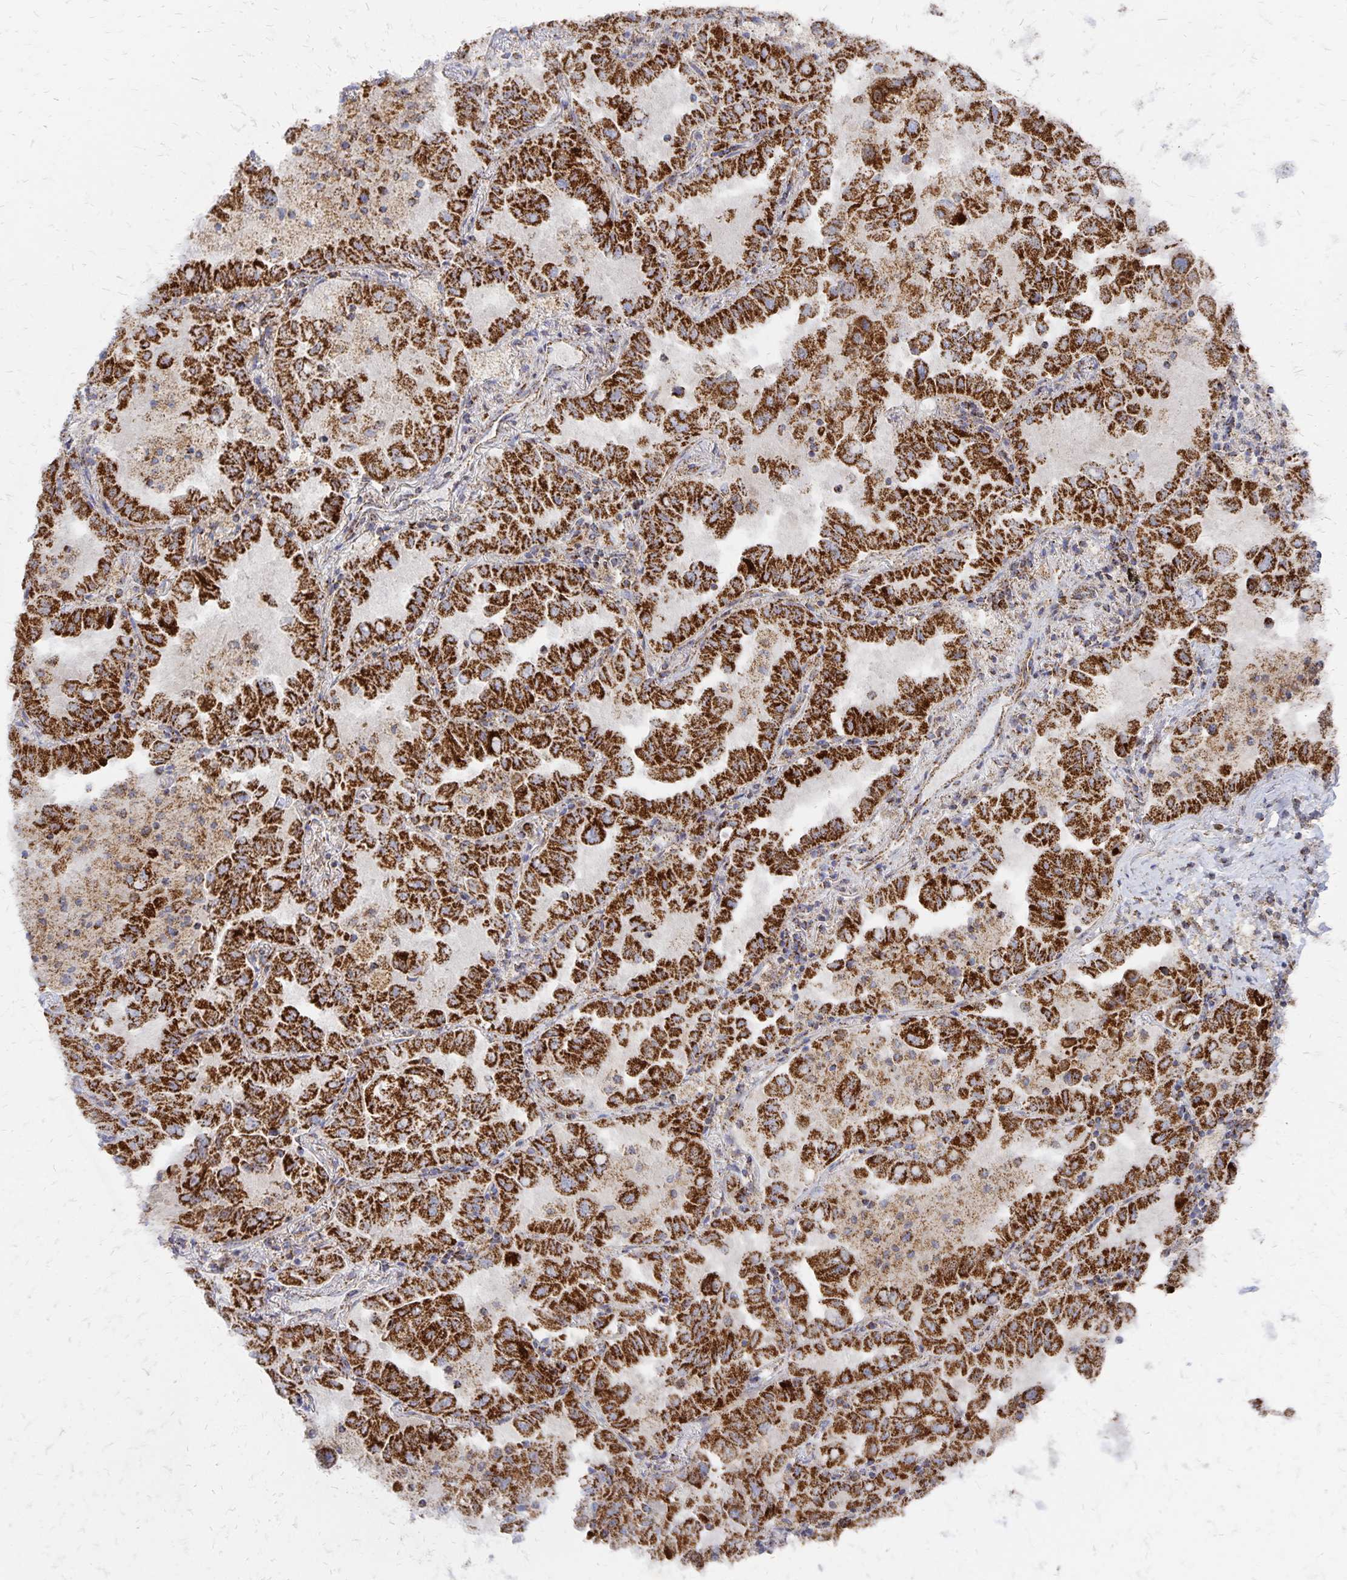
{"staining": {"intensity": "strong", "quantity": ">75%", "location": "cytoplasmic/membranous"}, "tissue": "lung cancer", "cell_type": "Tumor cells", "image_type": "cancer", "snomed": [{"axis": "morphology", "description": "Adenocarcinoma, NOS"}, {"axis": "topography", "description": "Lung"}], "caption": "Immunohistochemistry image of human lung cancer stained for a protein (brown), which displays high levels of strong cytoplasmic/membranous positivity in about >75% of tumor cells.", "gene": "STOML2", "patient": {"sex": "male", "age": 64}}